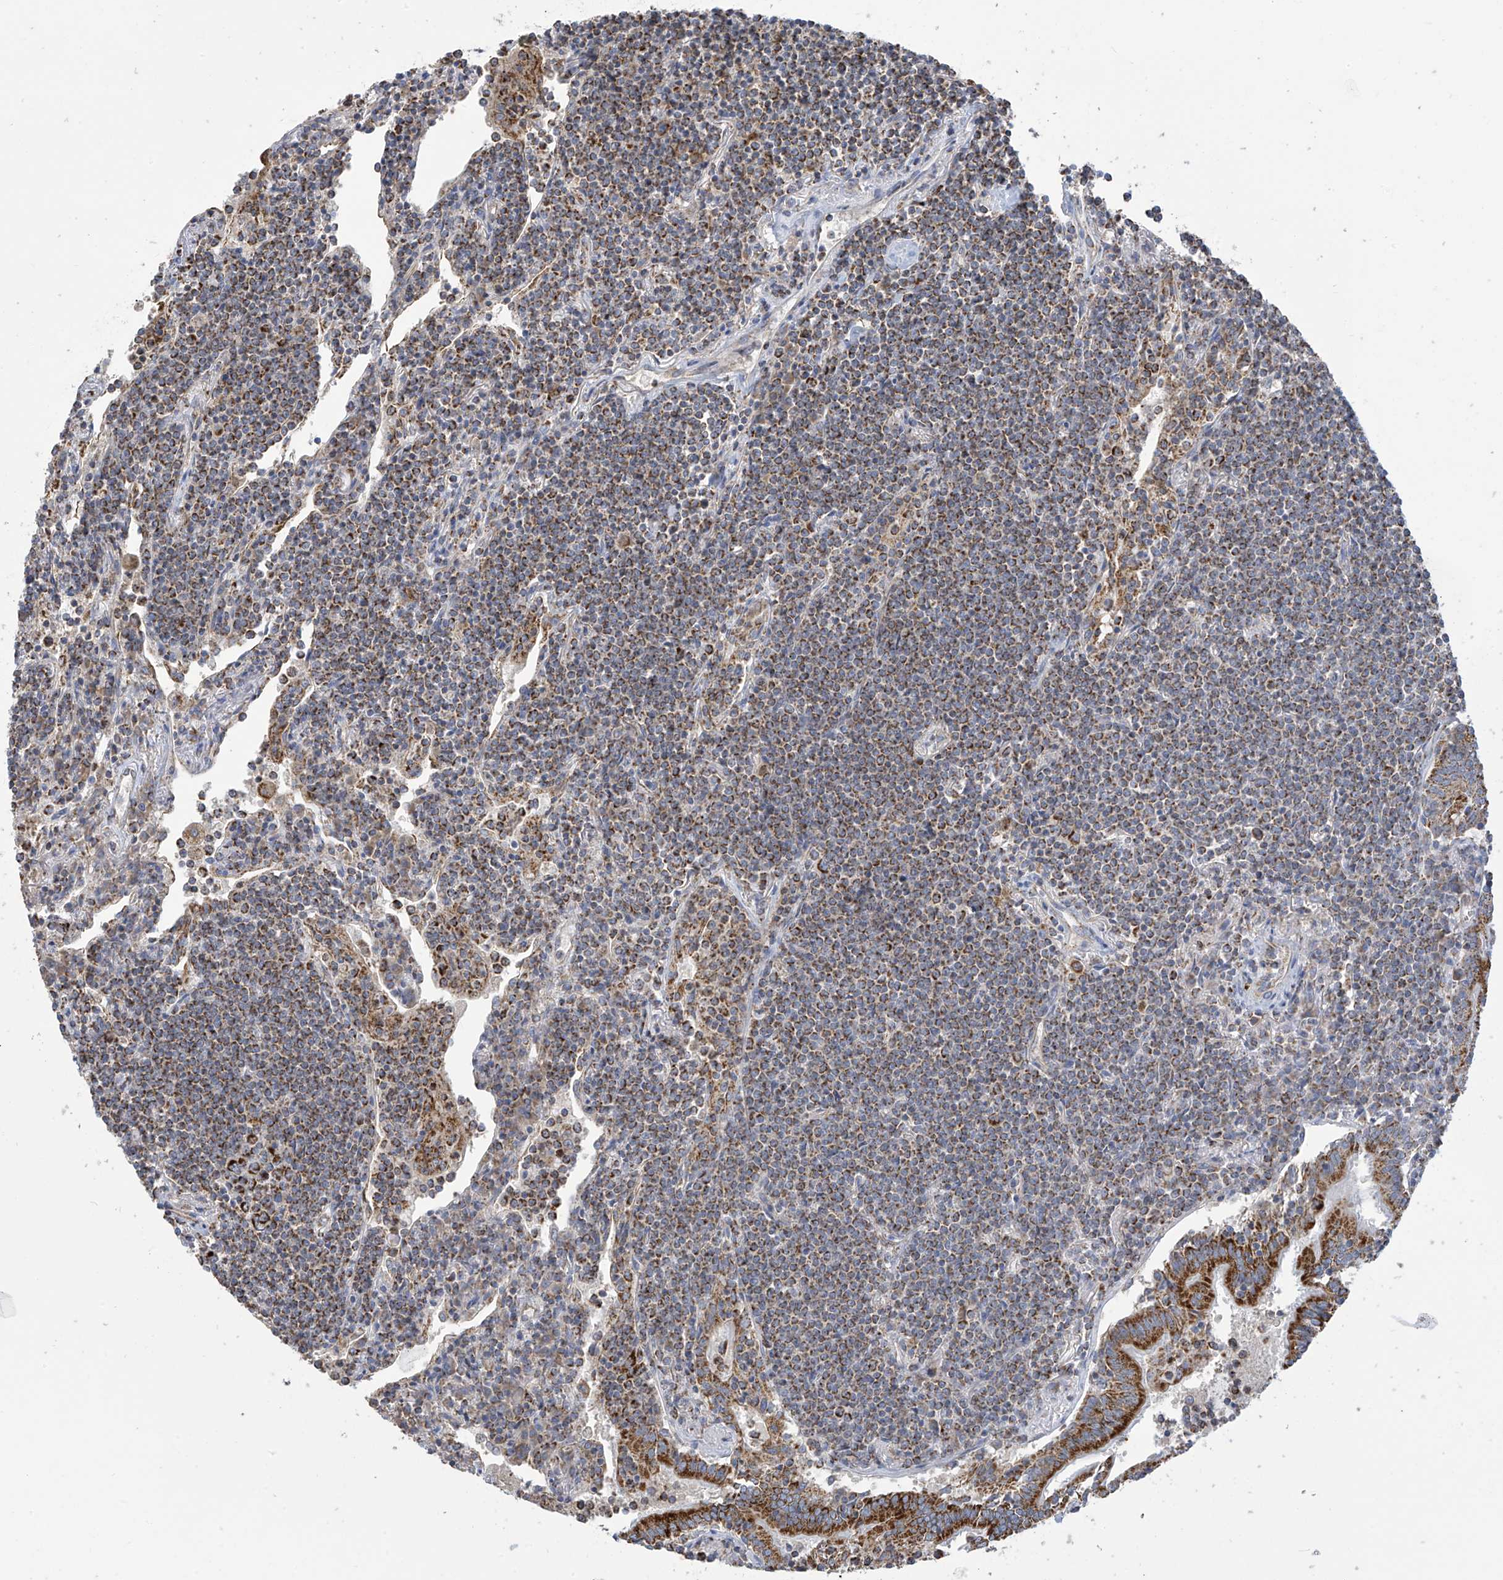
{"staining": {"intensity": "moderate", "quantity": ">75%", "location": "cytoplasmic/membranous"}, "tissue": "lymphoma", "cell_type": "Tumor cells", "image_type": "cancer", "snomed": [{"axis": "morphology", "description": "Malignant lymphoma, non-Hodgkin's type, Low grade"}, {"axis": "topography", "description": "Lung"}], "caption": "Malignant lymphoma, non-Hodgkin's type (low-grade) tissue demonstrates moderate cytoplasmic/membranous expression in about >75% of tumor cells, visualized by immunohistochemistry.", "gene": "PNPT1", "patient": {"sex": "female", "age": 71}}